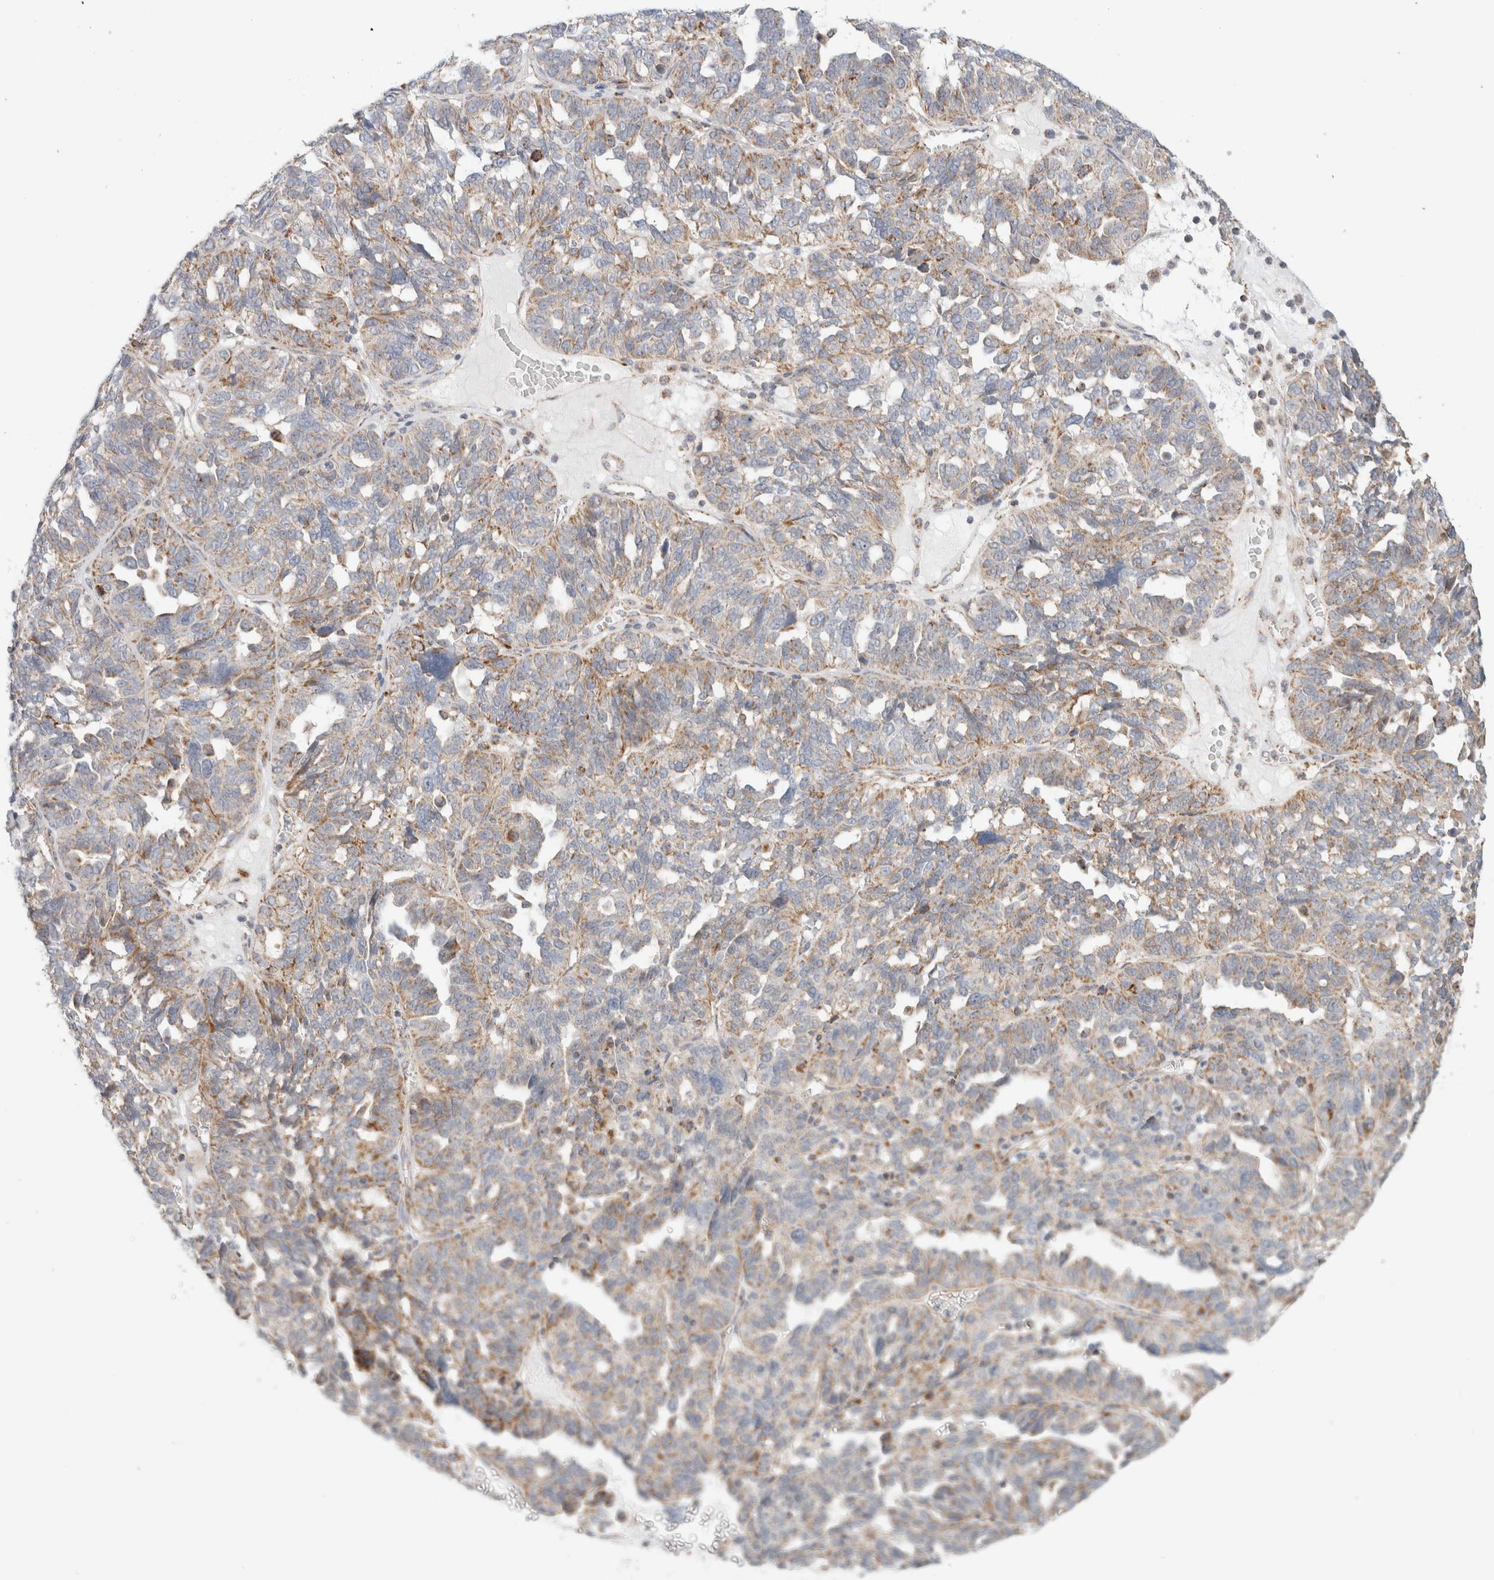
{"staining": {"intensity": "moderate", "quantity": "25%-75%", "location": "cytoplasmic/membranous"}, "tissue": "ovarian cancer", "cell_type": "Tumor cells", "image_type": "cancer", "snomed": [{"axis": "morphology", "description": "Cystadenocarcinoma, serous, NOS"}, {"axis": "topography", "description": "Ovary"}], "caption": "A micrograph of human ovarian cancer (serous cystadenocarcinoma) stained for a protein displays moderate cytoplasmic/membranous brown staining in tumor cells. The staining was performed using DAB (3,3'-diaminobenzidine), with brown indicating positive protein expression. Nuclei are stained blue with hematoxylin.", "gene": "MRM3", "patient": {"sex": "female", "age": 59}}